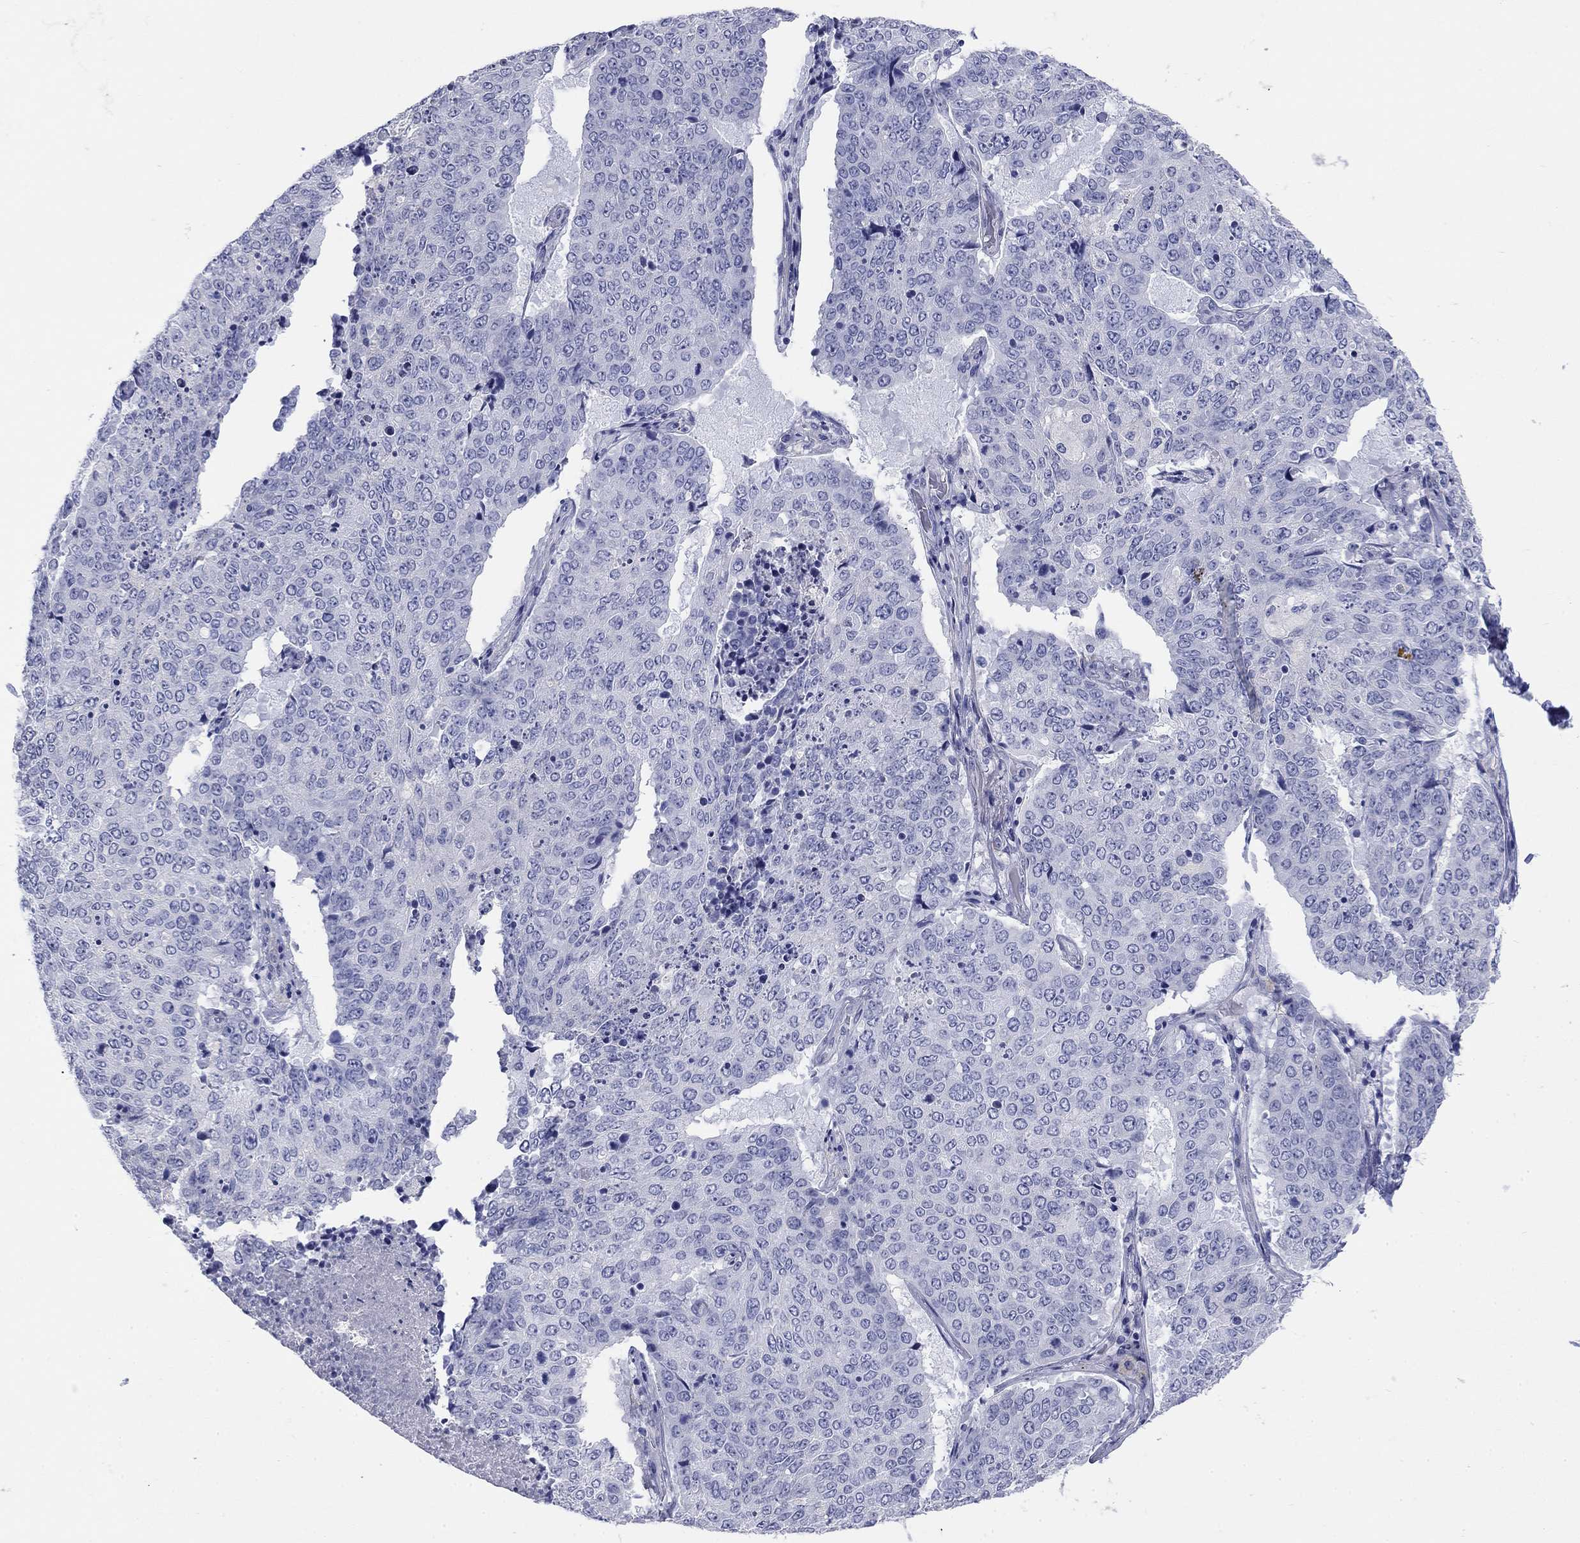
{"staining": {"intensity": "negative", "quantity": "none", "location": "none"}, "tissue": "lung cancer", "cell_type": "Tumor cells", "image_type": "cancer", "snomed": [{"axis": "morphology", "description": "Normal tissue, NOS"}, {"axis": "morphology", "description": "Squamous cell carcinoma, NOS"}, {"axis": "topography", "description": "Bronchus"}, {"axis": "topography", "description": "Lung"}], "caption": "Image shows no protein staining in tumor cells of lung cancer (squamous cell carcinoma) tissue. Nuclei are stained in blue.", "gene": "PRKCG", "patient": {"sex": "male", "age": 64}}